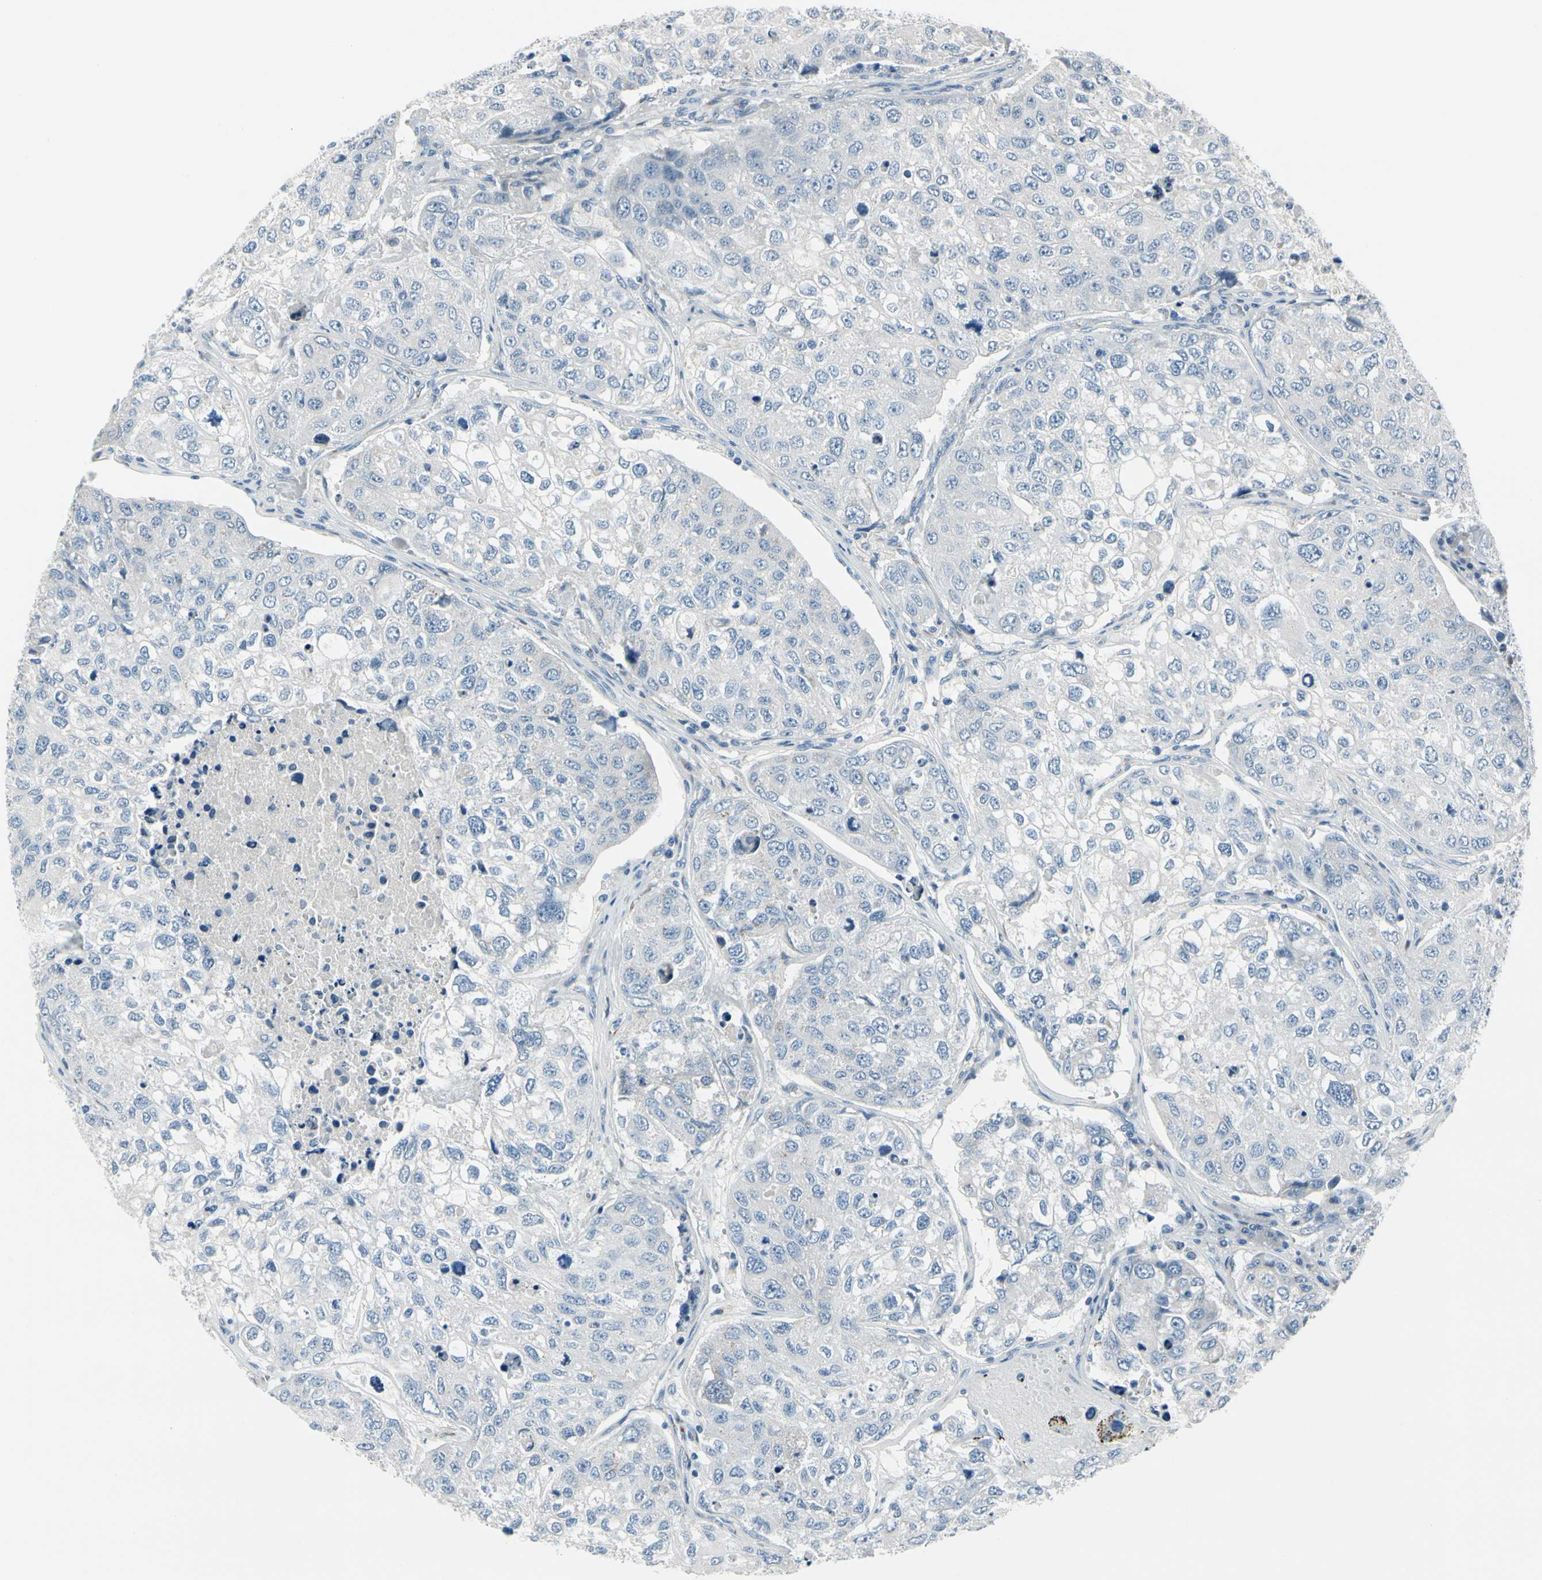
{"staining": {"intensity": "negative", "quantity": "none", "location": "none"}, "tissue": "urothelial cancer", "cell_type": "Tumor cells", "image_type": "cancer", "snomed": [{"axis": "morphology", "description": "Urothelial carcinoma, High grade"}, {"axis": "topography", "description": "Lymph node"}, {"axis": "topography", "description": "Urinary bladder"}], "caption": "Immunohistochemistry (IHC) of human urothelial carcinoma (high-grade) displays no positivity in tumor cells.", "gene": "PGR", "patient": {"sex": "male", "age": 51}}